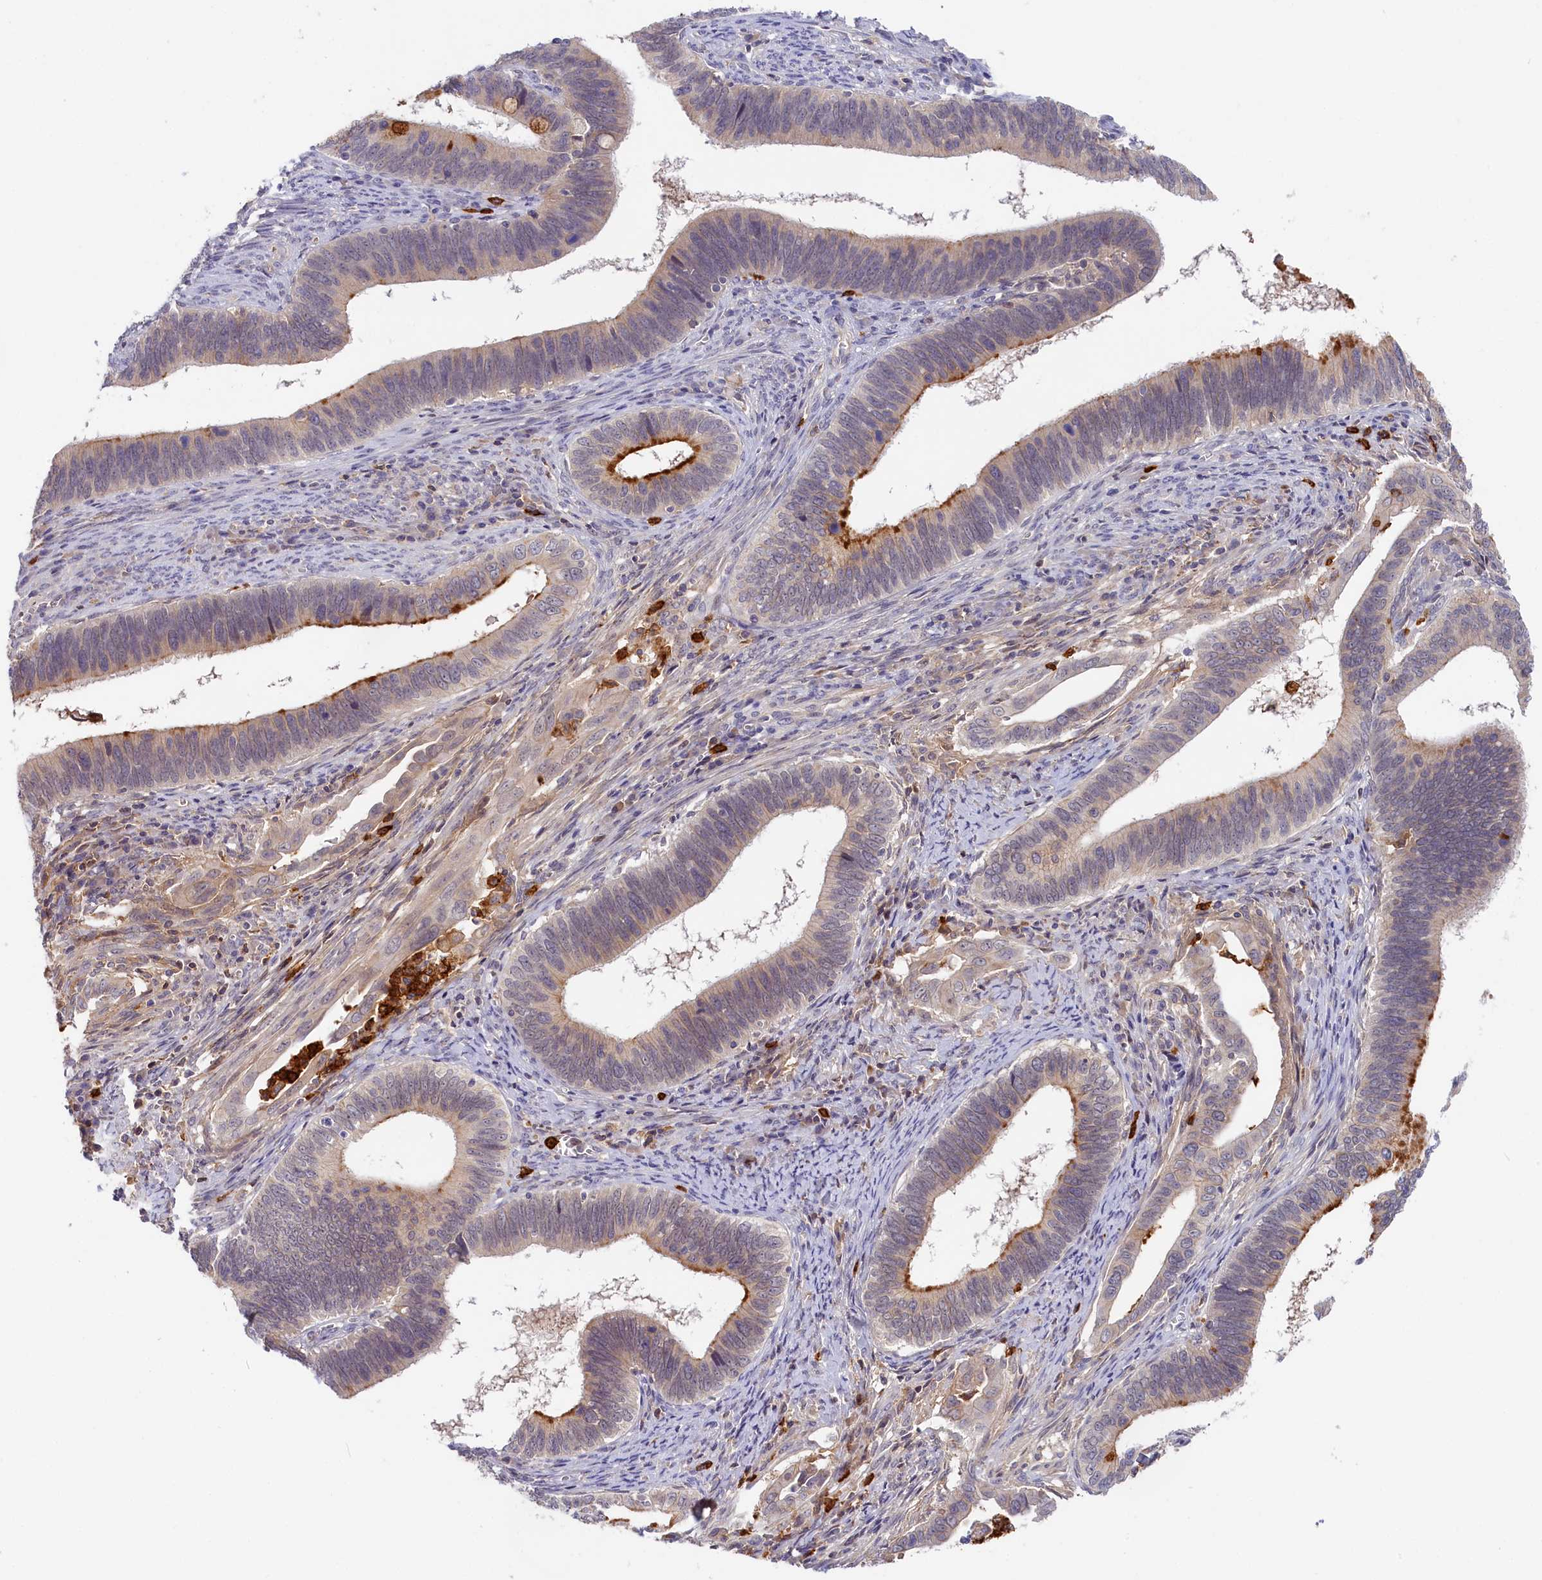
{"staining": {"intensity": "strong", "quantity": "<25%", "location": "cytoplasmic/membranous"}, "tissue": "cervical cancer", "cell_type": "Tumor cells", "image_type": "cancer", "snomed": [{"axis": "morphology", "description": "Adenocarcinoma, NOS"}, {"axis": "topography", "description": "Cervix"}], "caption": "DAB (3,3'-diaminobenzidine) immunohistochemical staining of adenocarcinoma (cervical) demonstrates strong cytoplasmic/membranous protein expression in about <25% of tumor cells.", "gene": "ADGRD1", "patient": {"sex": "female", "age": 42}}